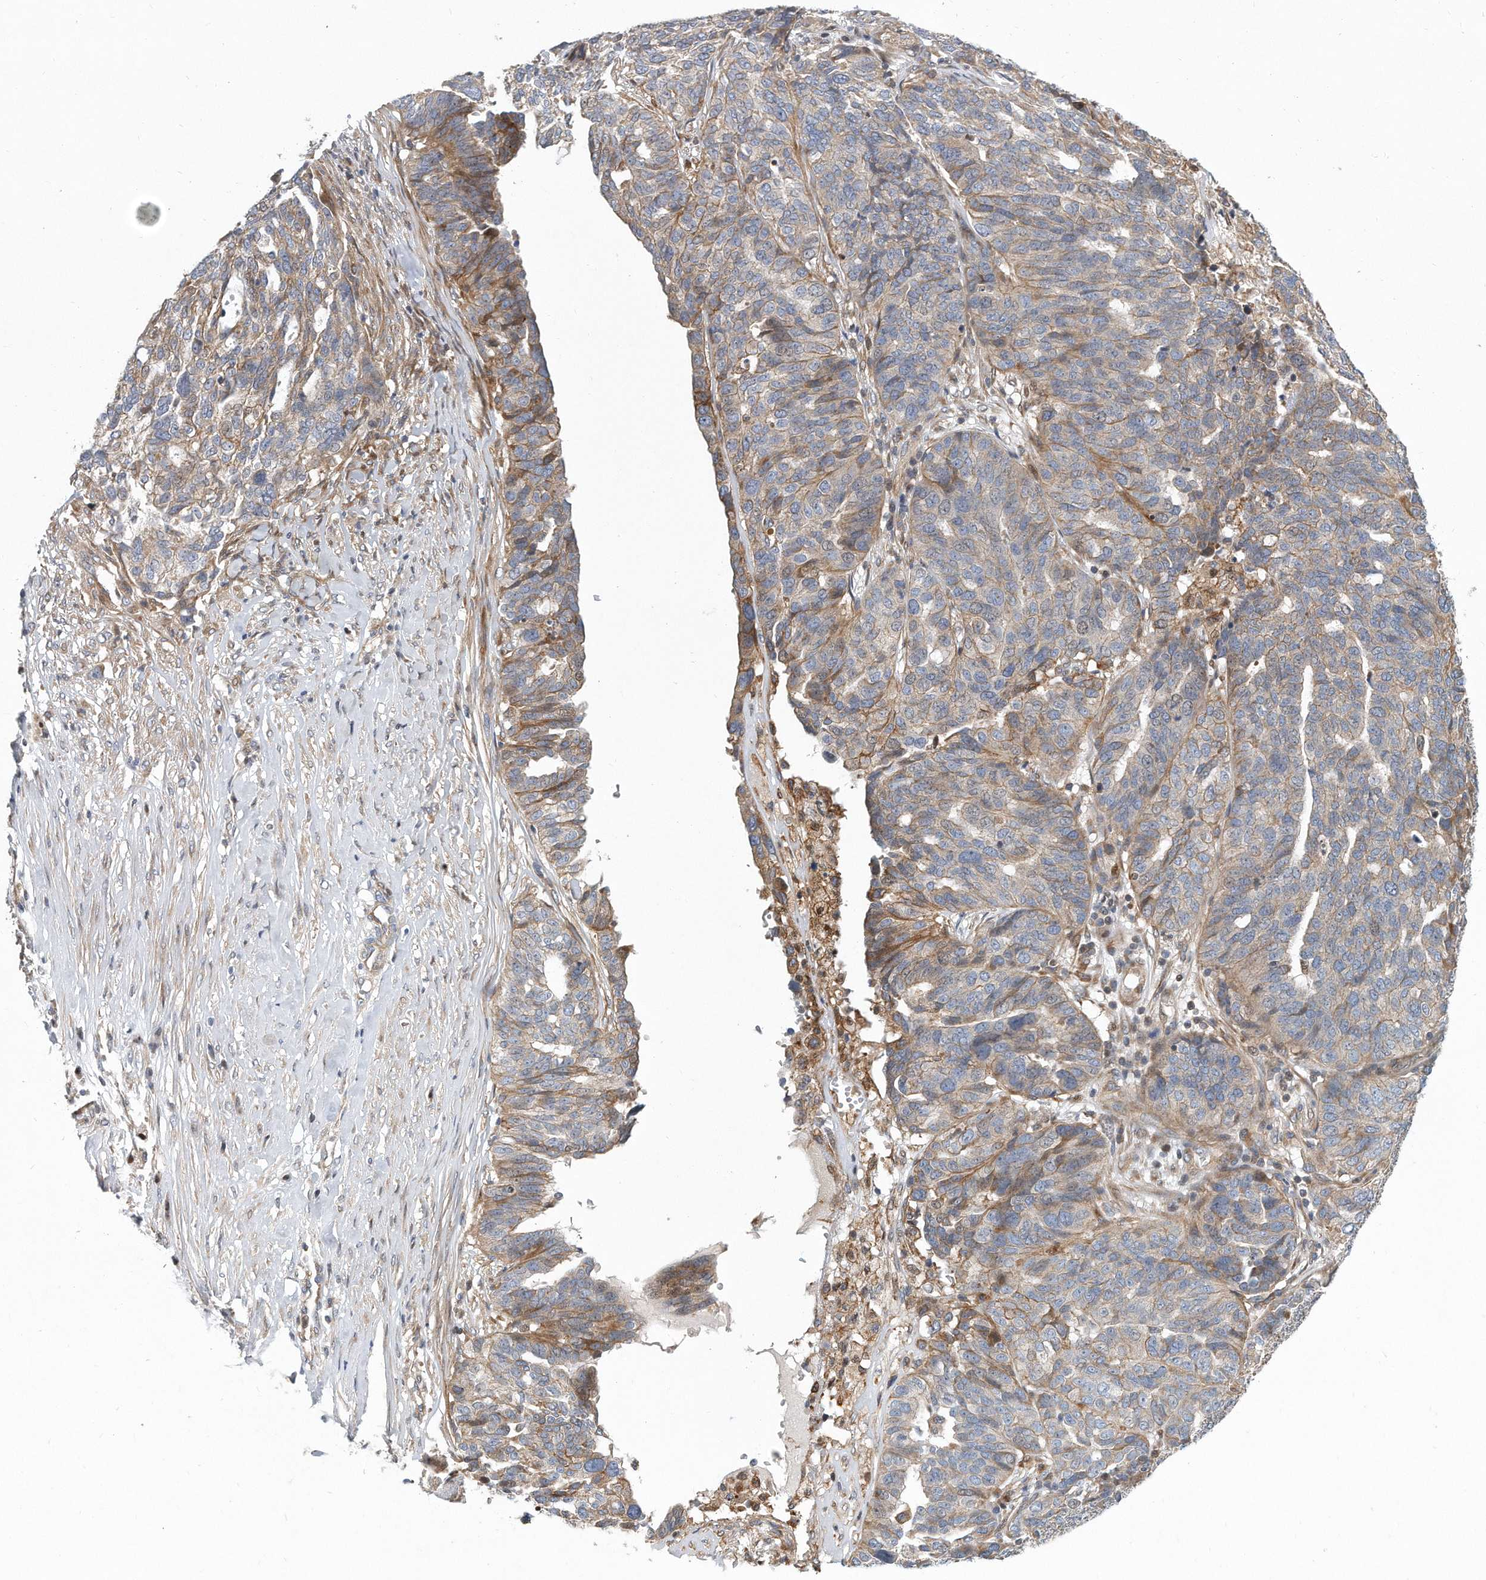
{"staining": {"intensity": "moderate", "quantity": "25%-75%", "location": "cytoplasmic/membranous"}, "tissue": "ovarian cancer", "cell_type": "Tumor cells", "image_type": "cancer", "snomed": [{"axis": "morphology", "description": "Cystadenocarcinoma, serous, NOS"}, {"axis": "topography", "description": "Ovary"}], "caption": "Immunohistochemical staining of human serous cystadenocarcinoma (ovarian) displays moderate cytoplasmic/membranous protein expression in approximately 25%-75% of tumor cells. The staining is performed using DAB (3,3'-diaminobenzidine) brown chromogen to label protein expression. The nuclei are counter-stained blue using hematoxylin.", "gene": "PCDH8", "patient": {"sex": "female", "age": 59}}